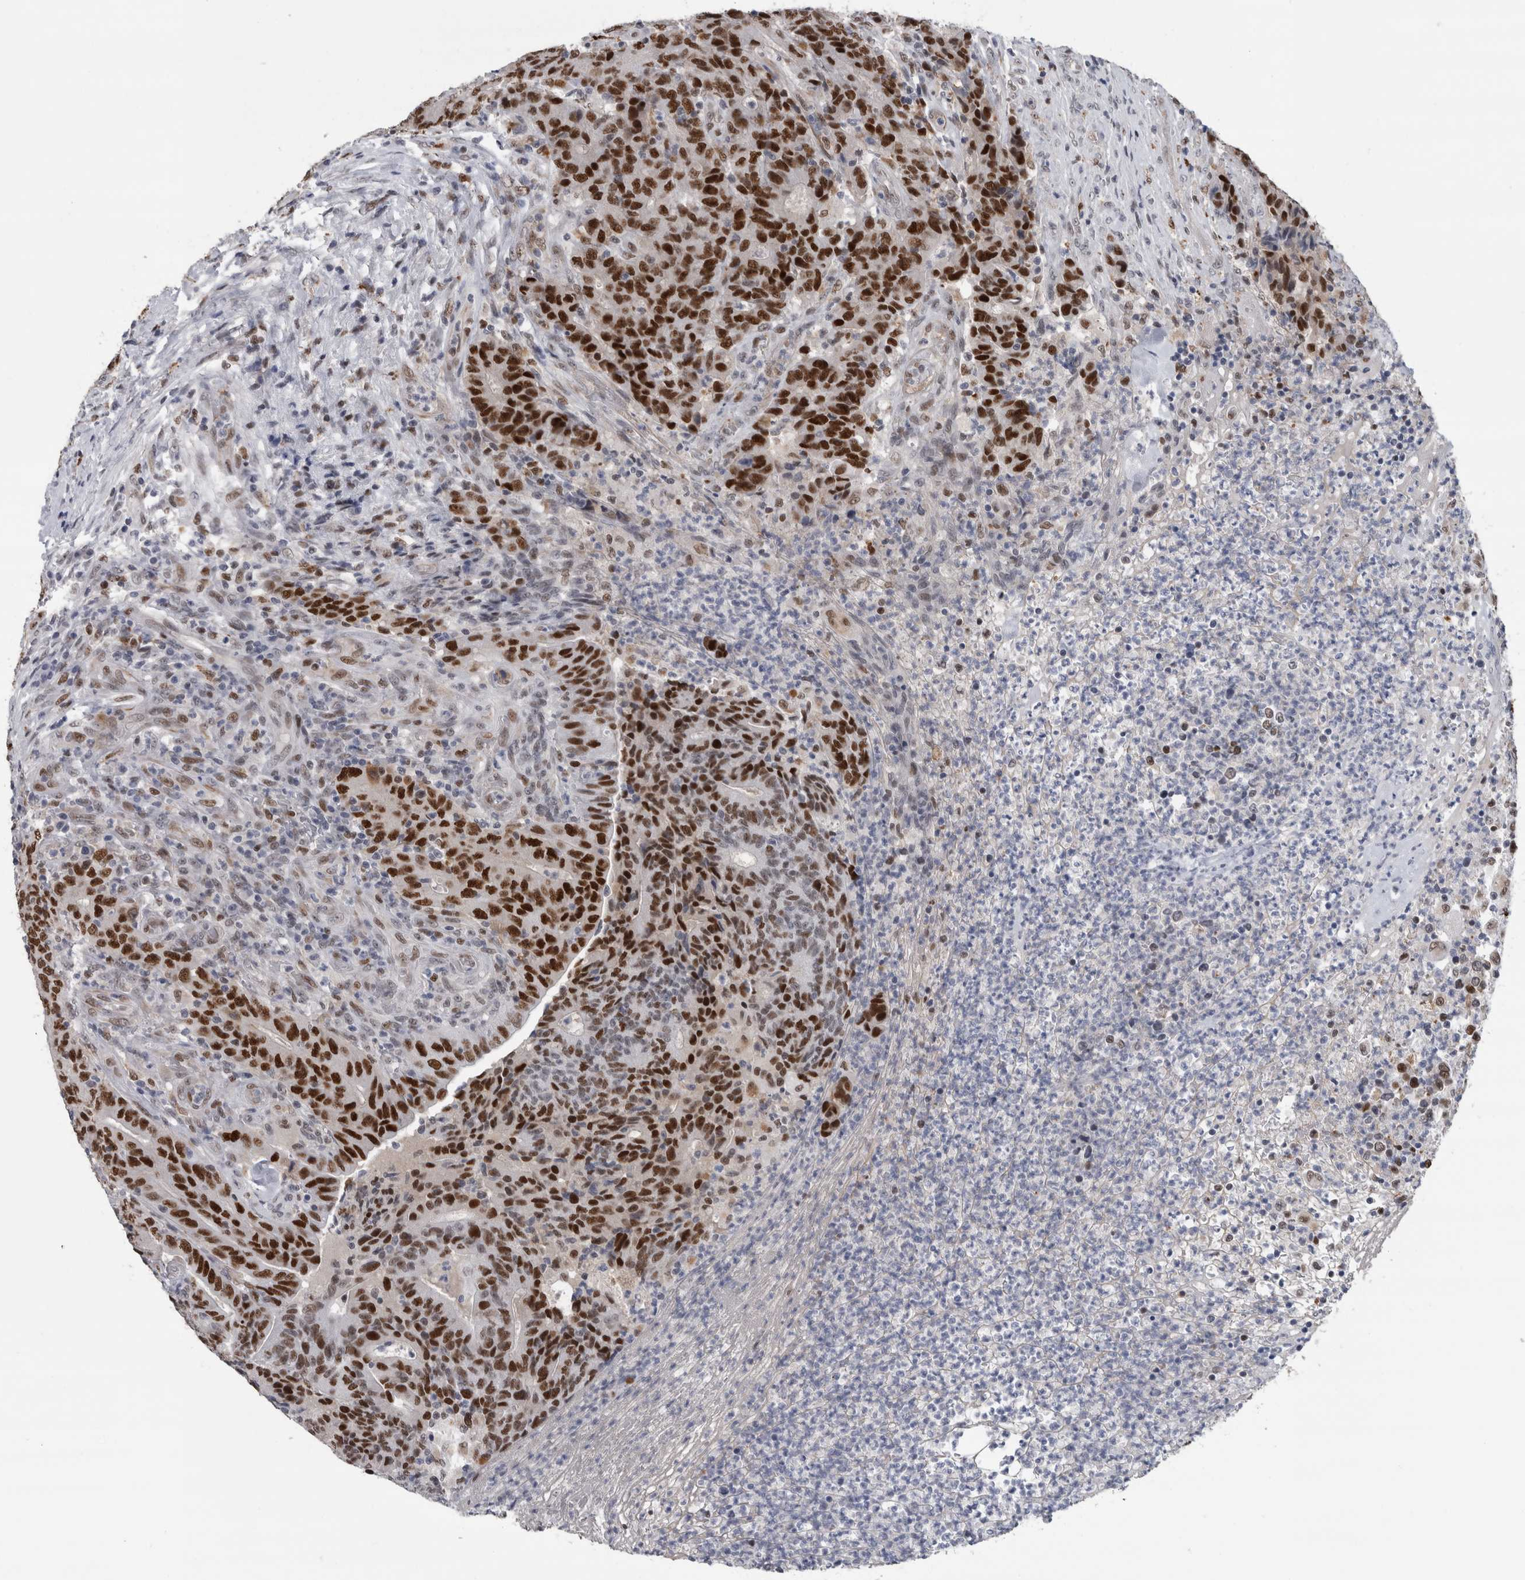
{"staining": {"intensity": "strong", "quantity": ">75%", "location": "nuclear"}, "tissue": "colorectal cancer", "cell_type": "Tumor cells", "image_type": "cancer", "snomed": [{"axis": "morphology", "description": "Normal tissue, NOS"}, {"axis": "morphology", "description": "Adenocarcinoma, NOS"}, {"axis": "topography", "description": "Colon"}], "caption": "Strong nuclear protein staining is identified in about >75% of tumor cells in adenocarcinoma (colorectal). The staining was performed using DAB to visualize the protein expression in brown, while the nuclei were stained in blue with hematoxylin (Magnification: 20x).", "gene": "POLD2", "patient": {"sex": "female", "age": 75}}